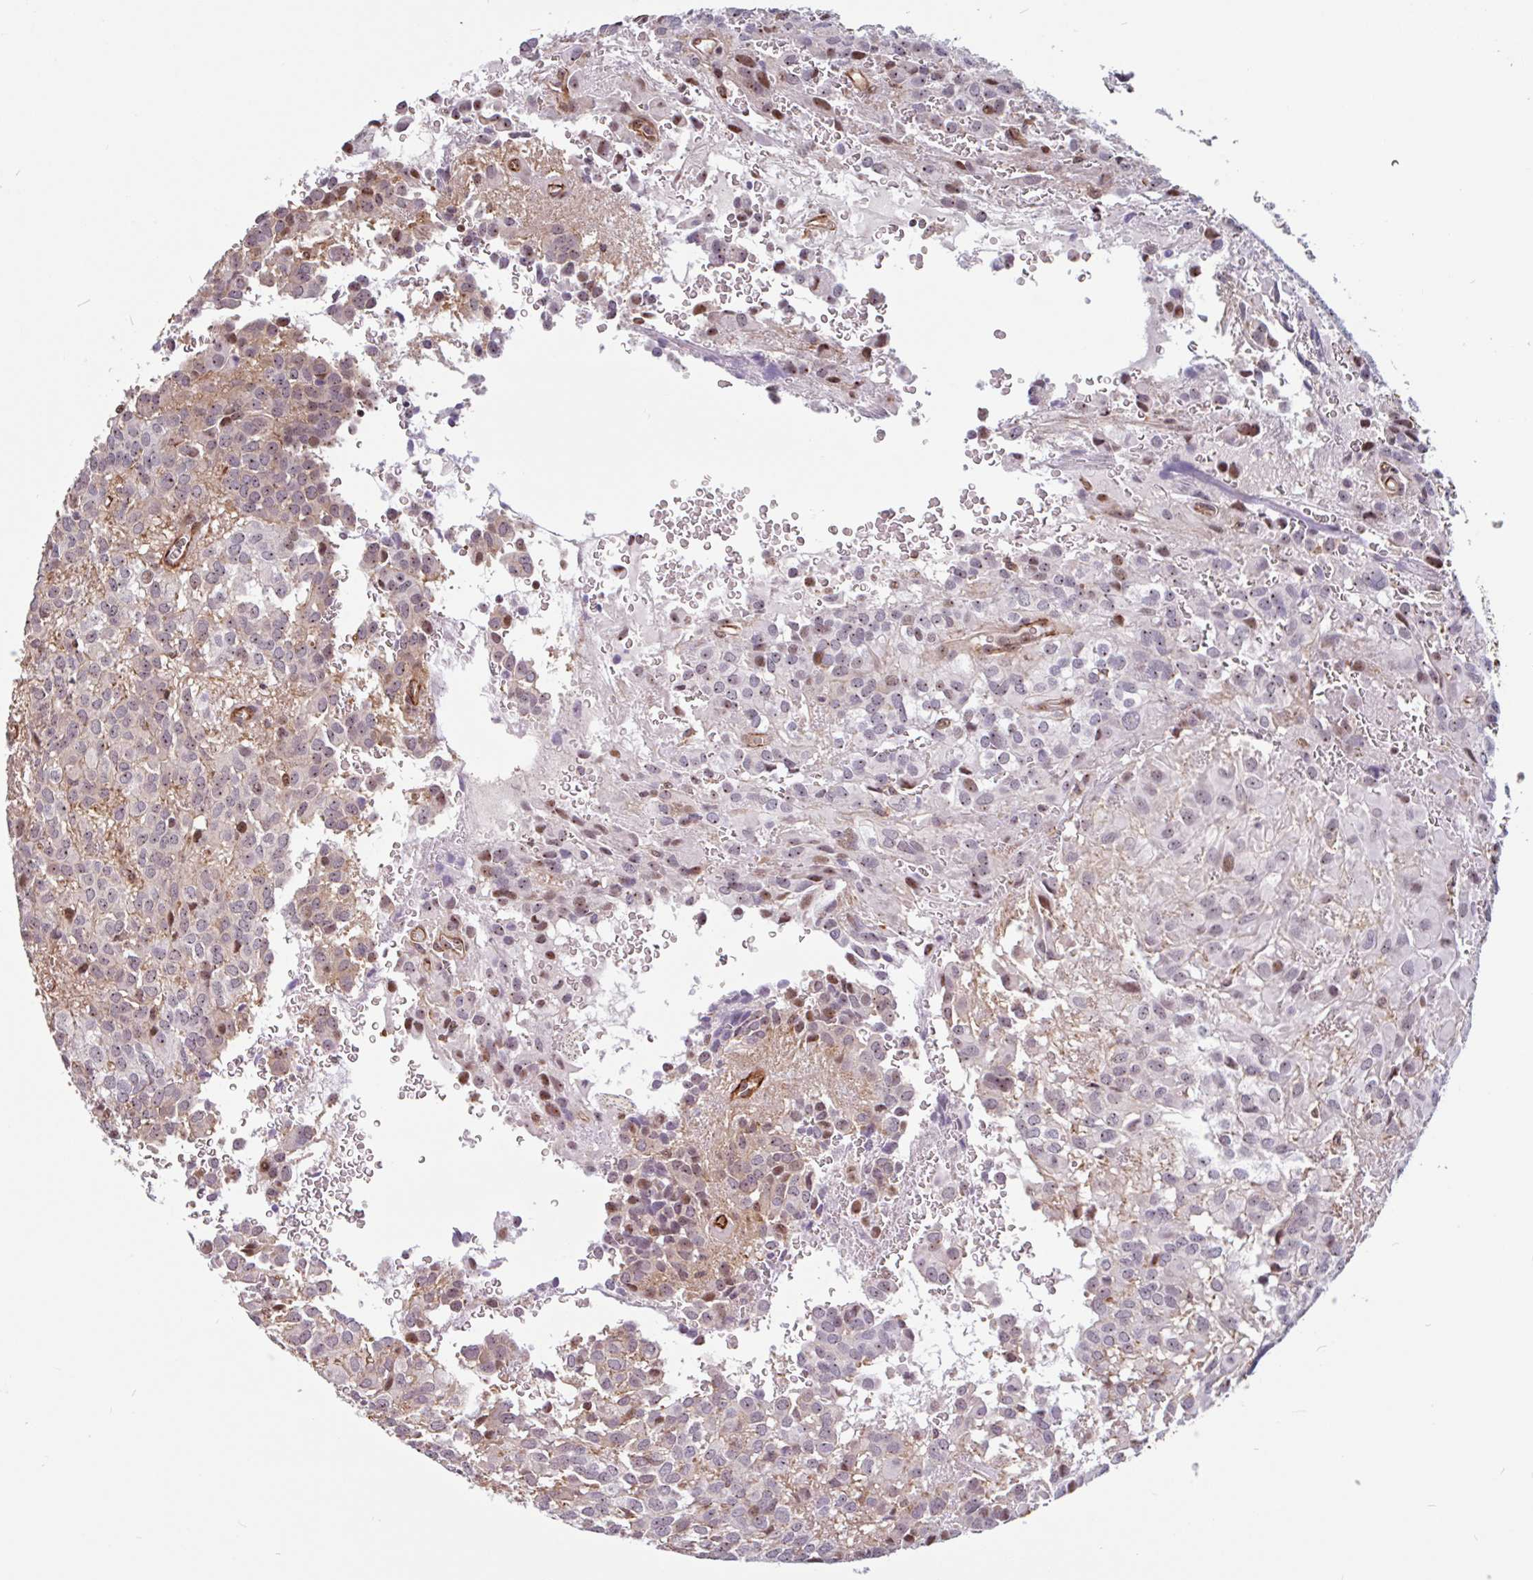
{"staining": {"intensity": "moderate", "quantity": "<25%", "location": "nuclear"}, "tissue": "glioma", "cell_type": "Tumor cells", "image_type": "cancer", "snomed": [{"axis": "morphology", "description": "Glioma, malignant, Low grade"}, {"axis": "topography", "description": "Brain"}], "caption": "Immunohistochemistry photomicrograph of neoplastic tissue: glioma stained using immunohistochemistry shows low levels of moderate protein expression localized specifically in the nuclear of tumor cells, appearing as a nuclear brown color.", "gene": "ZNF689", "patient": {"sex": "male", "age": 56}}